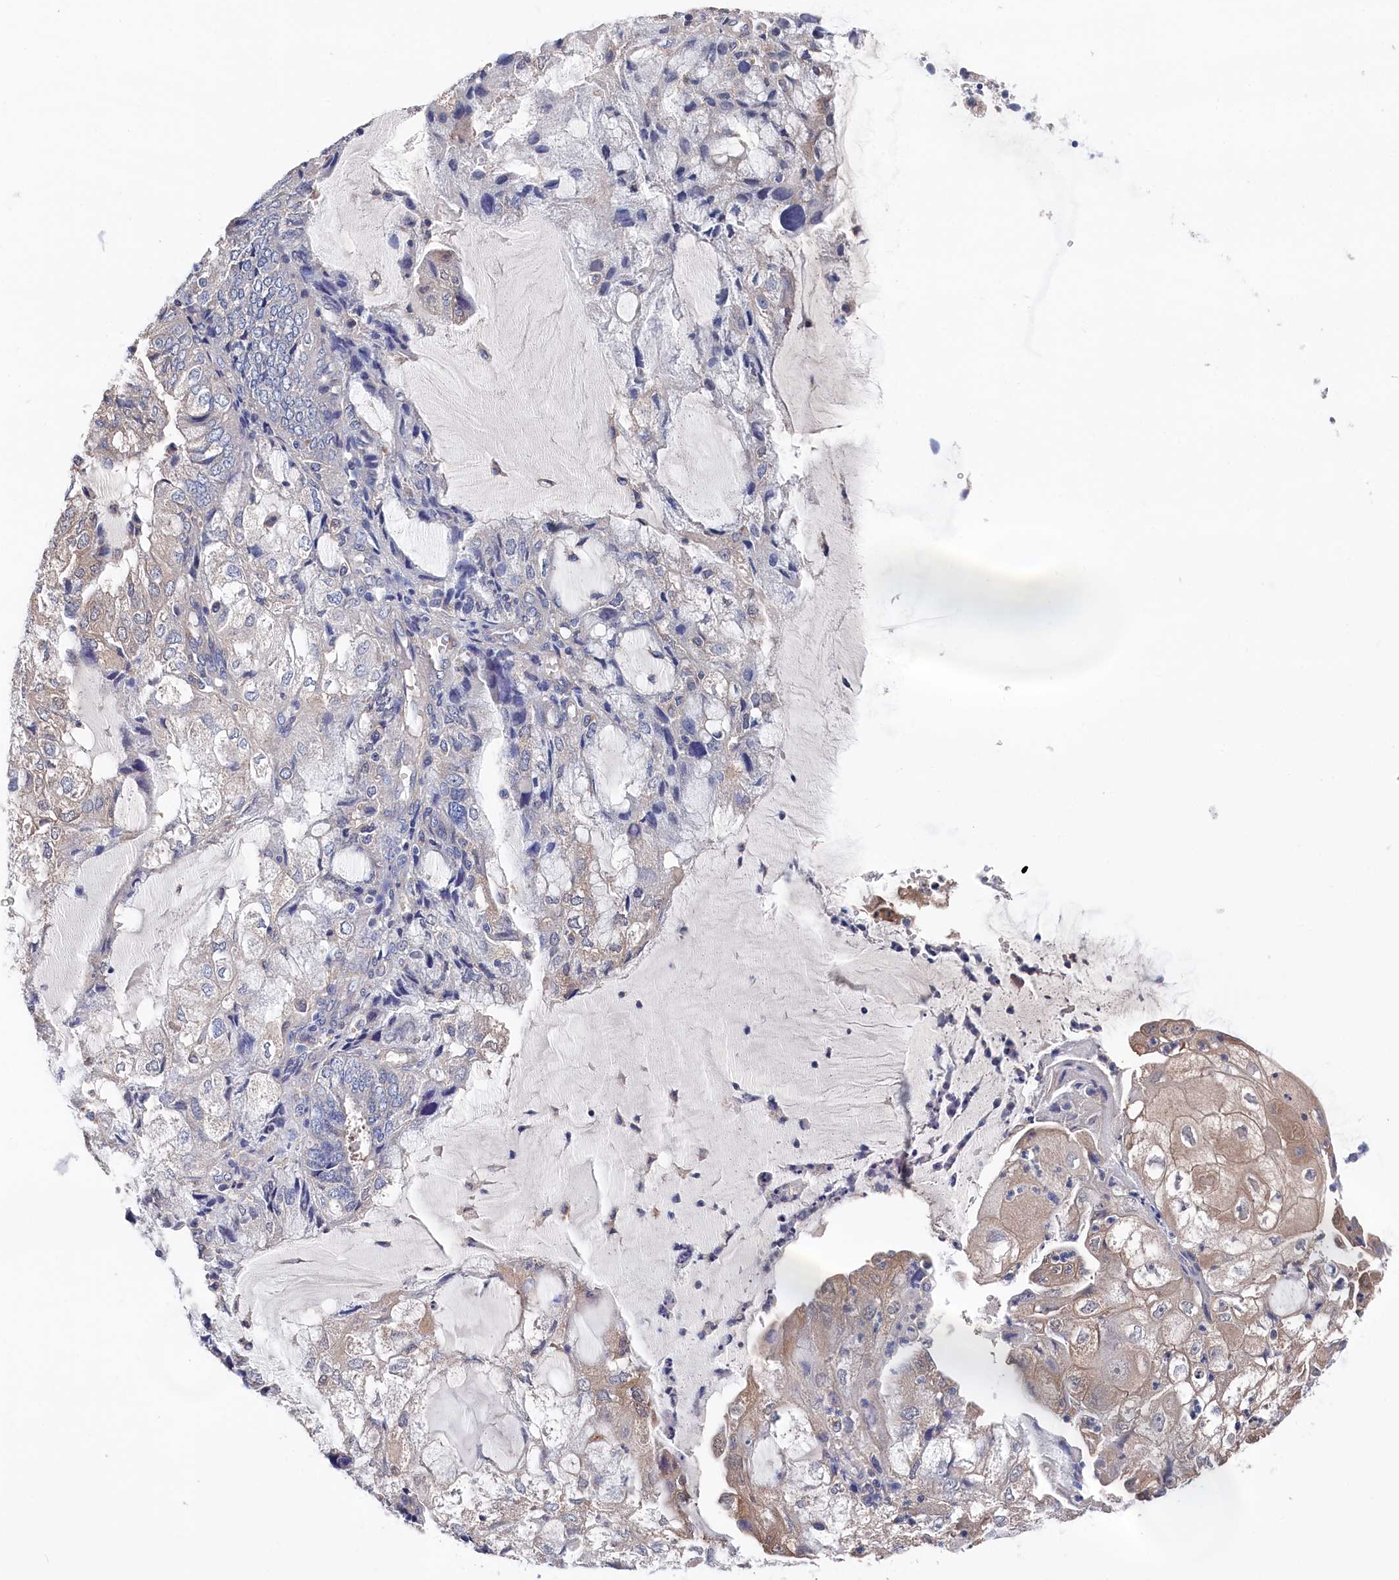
{"staining": {"intensity": "weak", "quantity": "25%-75%", "location": "cytoplasmic/membranous"}, "tissue": "endometrial cancer", "cell_type": "Tumor cells", "image_type": "cancer", "snomed": [{"axis": "morphology", "description": "Adenocarcinoma, NOS"}, {"axis": "topography", "description": "Endometrium"}], "caption": "The histopathology image reveals immunohistochemical staining of endometrial cancer. There is weak cytoplasmic/membranous expression is appreciated in about 25%-75% of tumor cells.", "gene": "BHMT", "patient": {"sex": "female", "age": 81}}